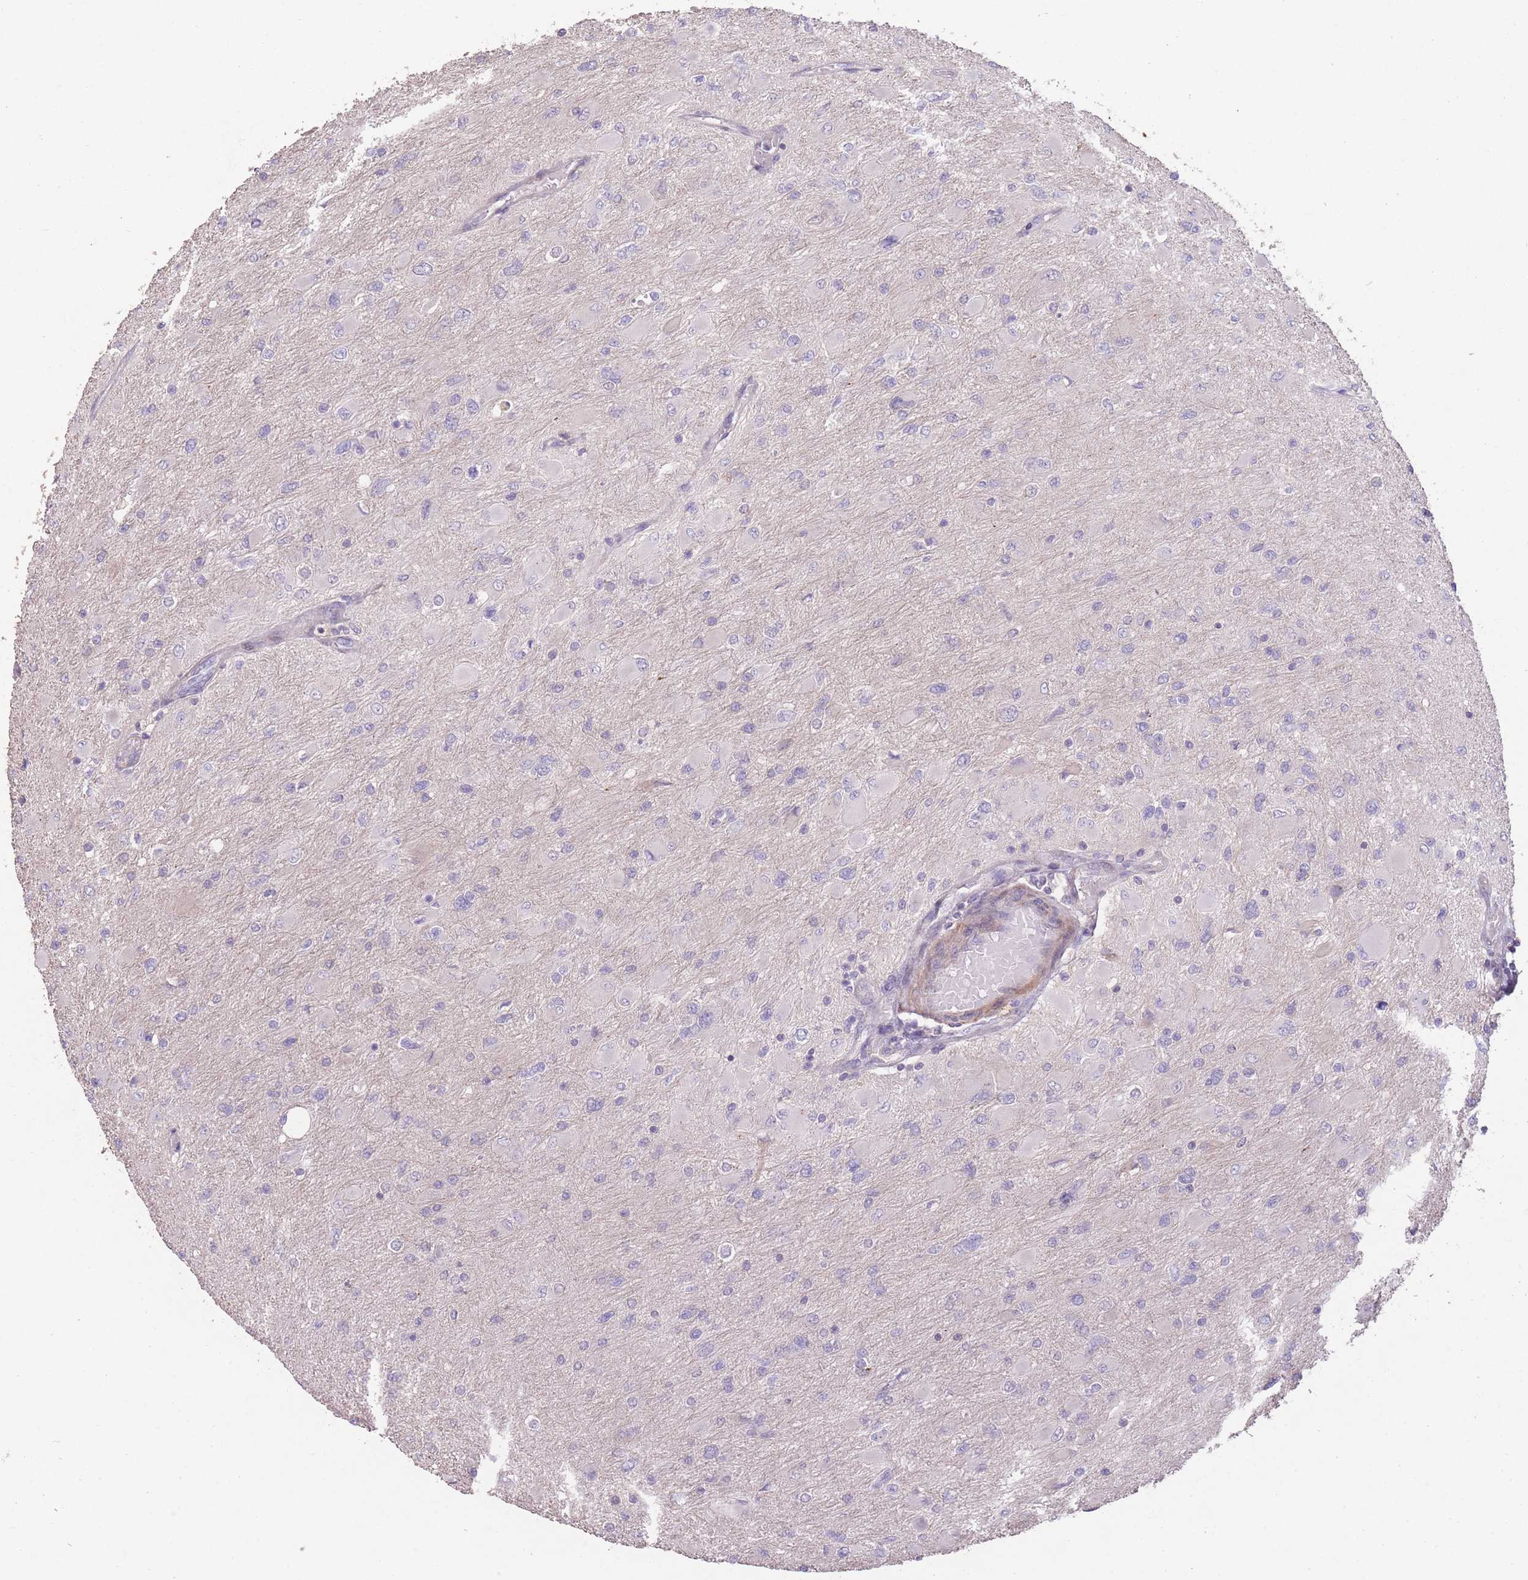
{"staining": {"intensity": "negative", "quantity": "none", "location": "none"}, "tissue": "glioma", "cell_type": "Tumor cells", "image_type": "cancer", "snomed": [{"axis": "morphology", "description": "Glioma, malignant, High grade"}, {"axis": "topography", "description": "Cerebral cortex"}], "caption": "Glioma was stained to show a protein in brown. There is no significant expression in tumor cells. (DAB immunohistochemistry (IHC) with hematoxylin counter stain).", "gene": "RSPH10B", "patient": {"sex": "female", "age": 36}}